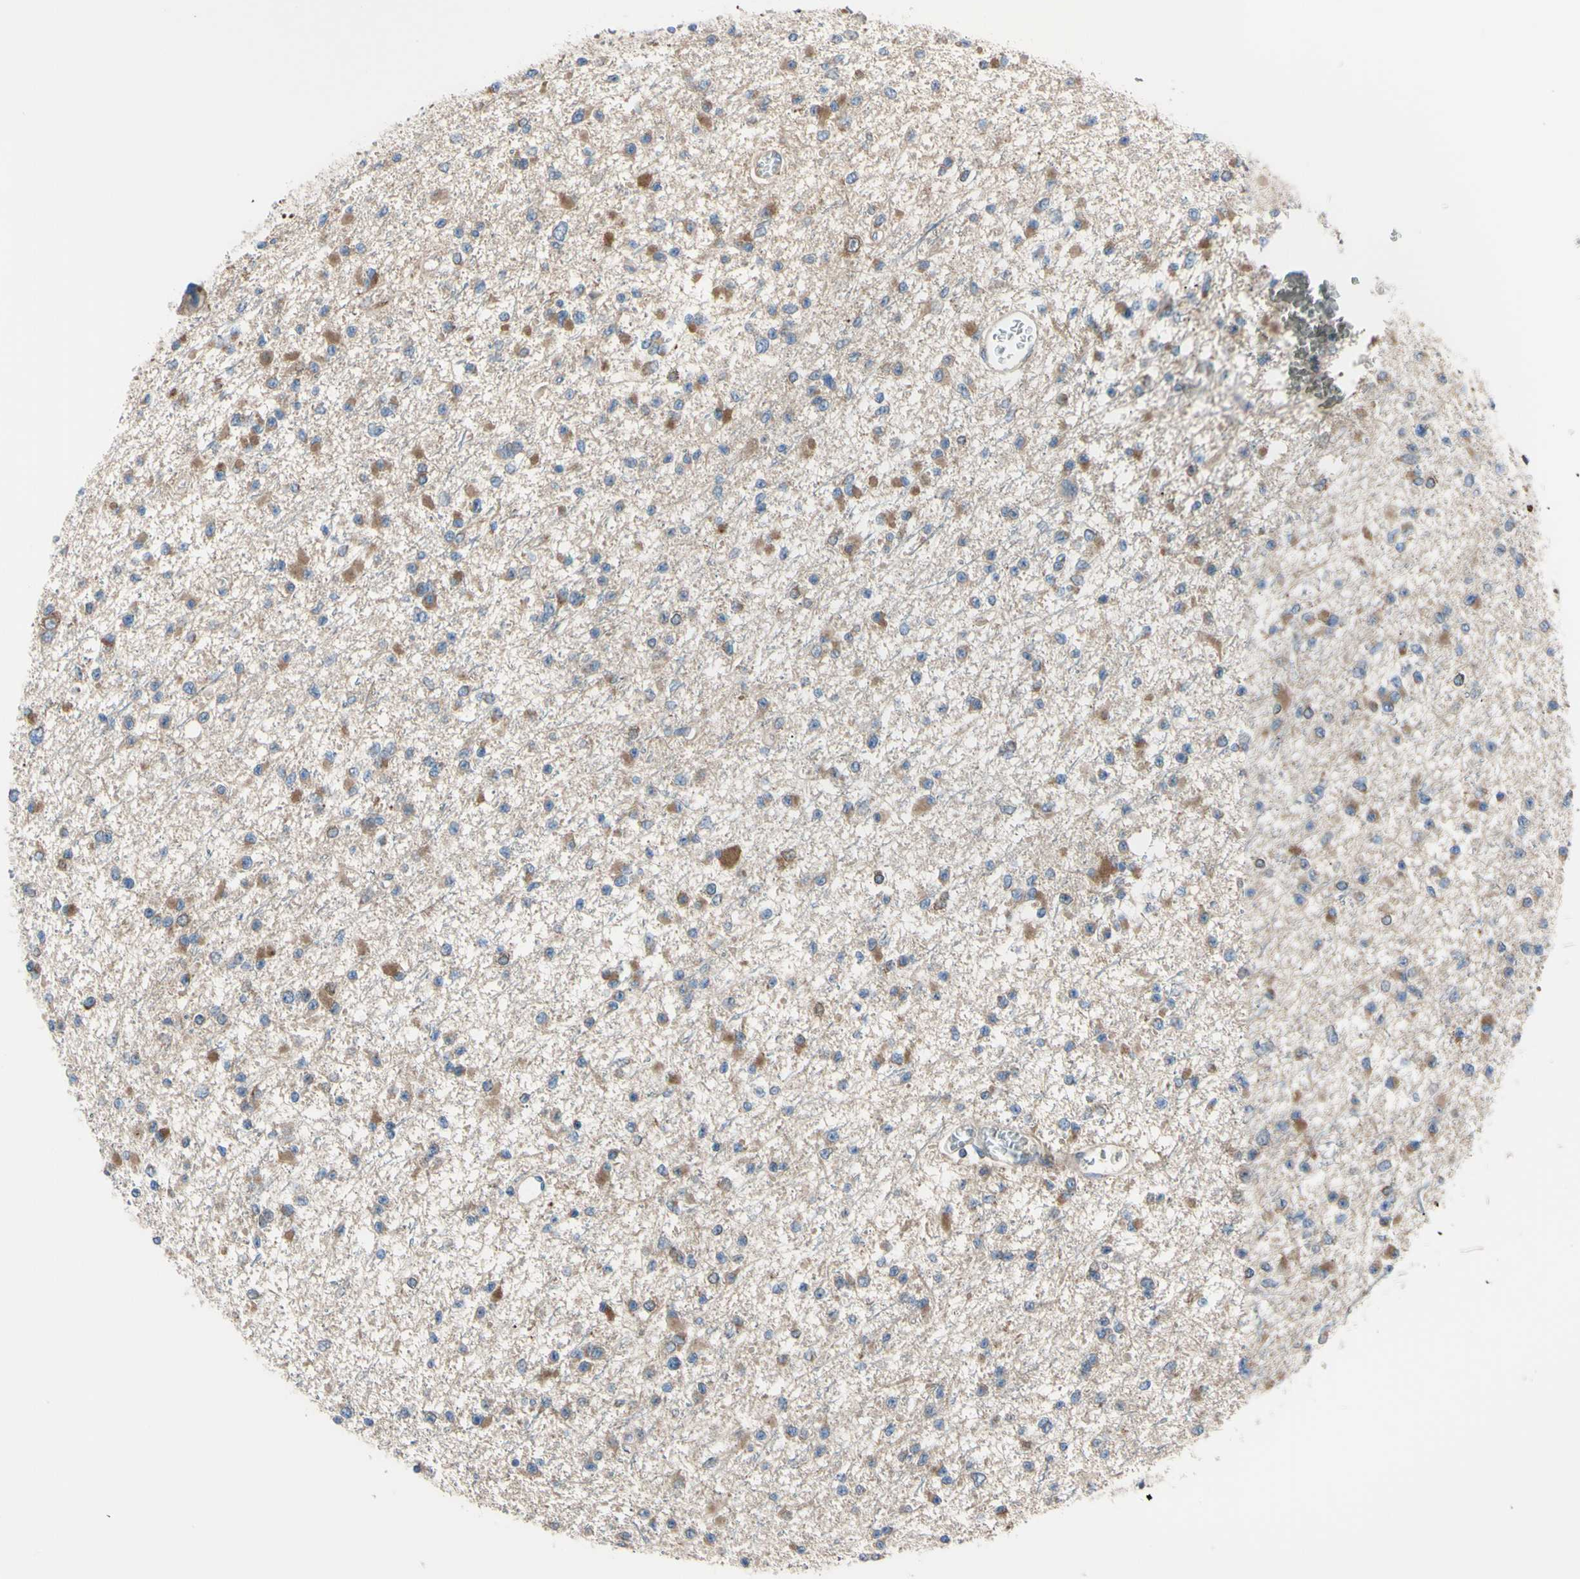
{"staining": {"intensity": "moderate", "quantity": ">75%", "location": "cytoplasmic/membranous"}, "tissue": "glioma", "cell_type": "Tumor cells", "image_type": "cancer", "snomed": [{"axis": "morphology", "description": "Glioma, malignant, Low grade"}, {"axis": "topography", "description": "Brain"}], "caption": "Protein positivity by IHC demonstrates moderate cytoplasmic/membranous expression in approximately >75% of tumor cells in malignant low-grade glioma.", "gene": "BMF", "patient": {"sex": "female", "age": 22}}